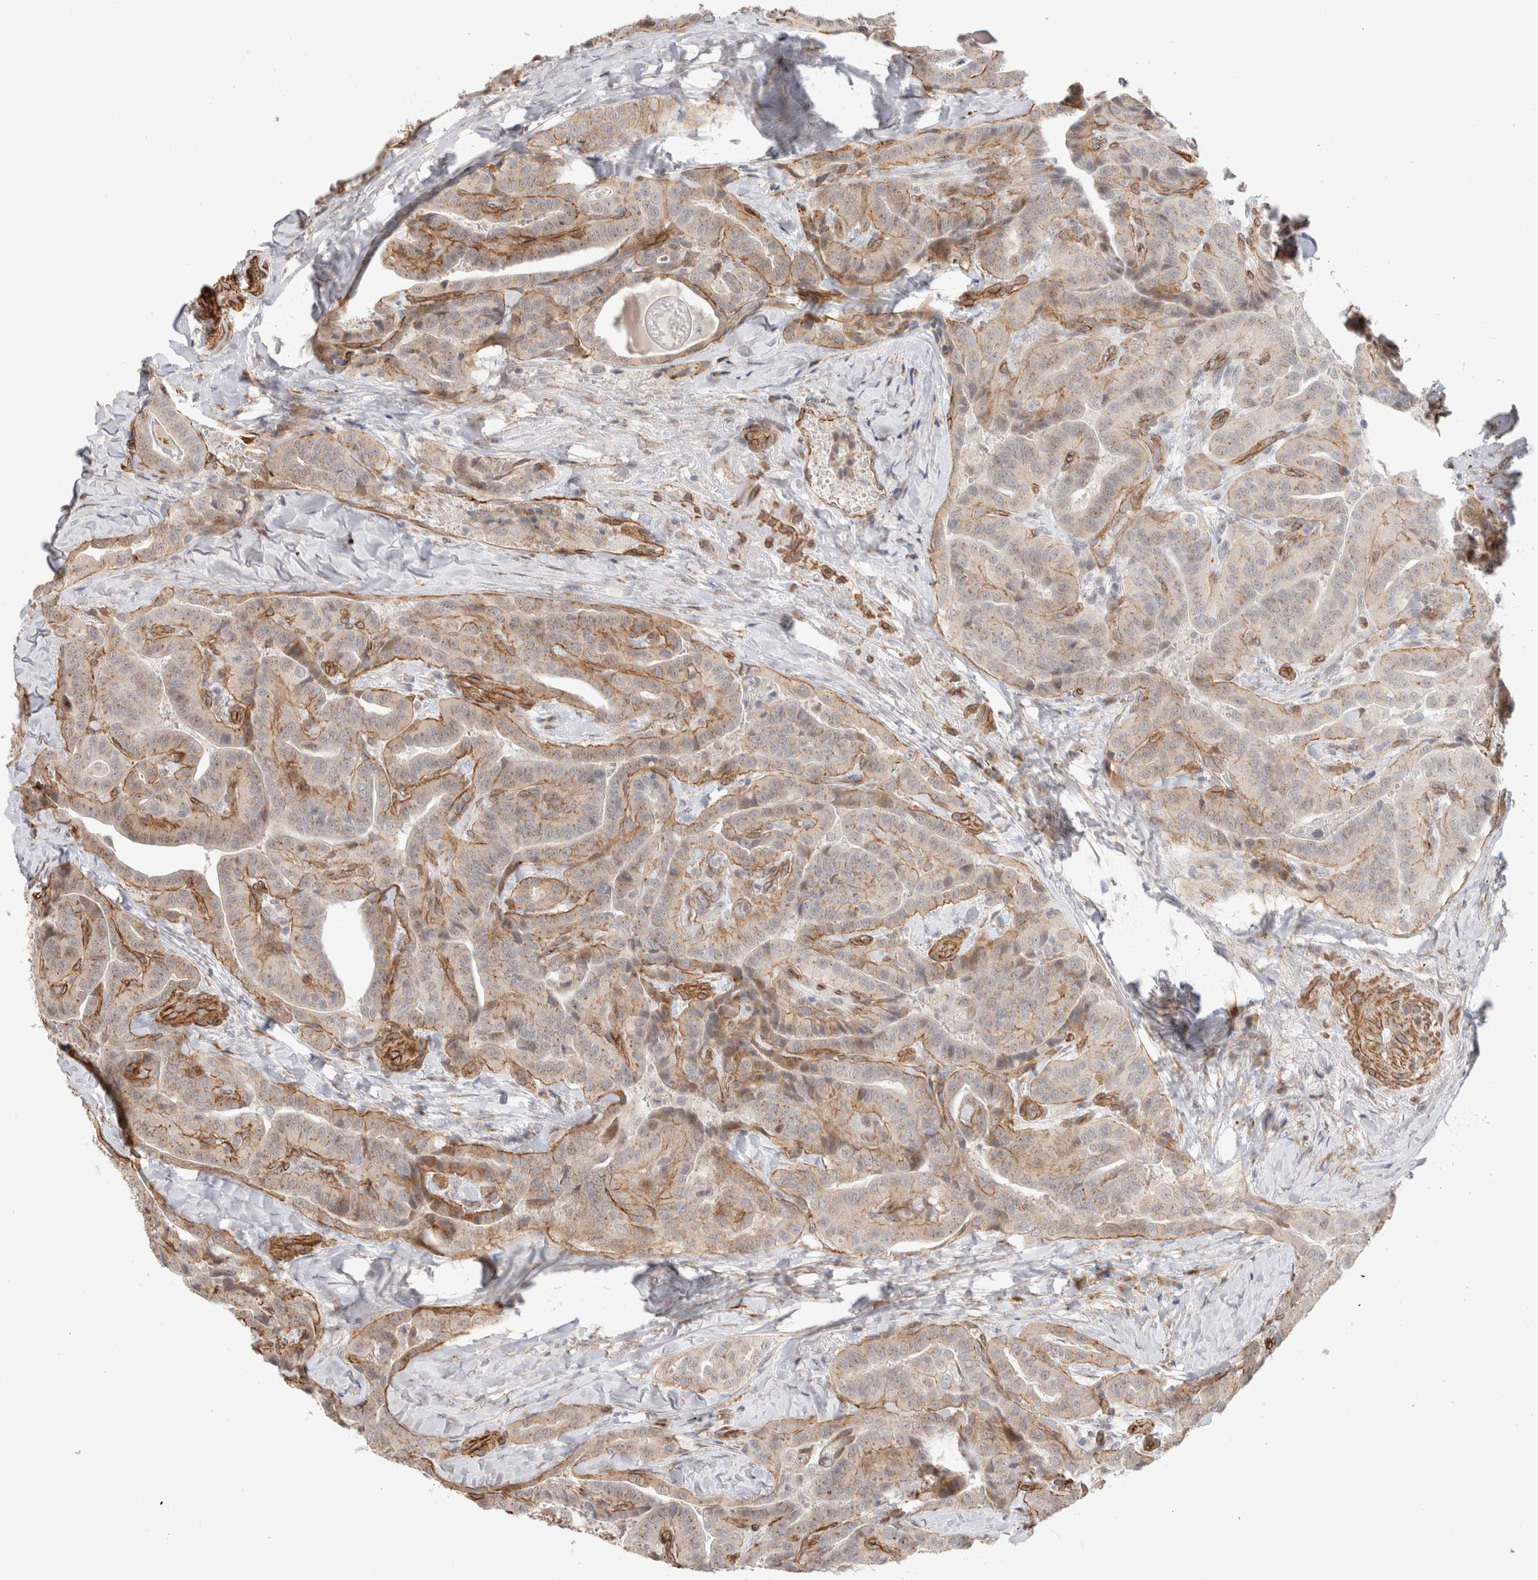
{"staining": {"intensity": "moderate", "quantity": "25%-75%", "location": "cytoplasmic/membranous"}, "tissue": "thyroid cancer", "cell_type": "Tumor cells", "image_type": "cancer", "snomed": [{"axis": "morphology", "description": "Papillary adenocarcinoma, NOS"}, {"axis": "topography", "description": "Thyroid gland"}], "caption": "High-power microscopy captured an IHC micrograph of thyroid cancer (papillary adenocarcinoma), revealing moderate cytoplasmic/membranous expression in approximately 25%-75% of tumor cells.", "gene": "CAAP1", "patient": {"sex": "male", "age": 77}}